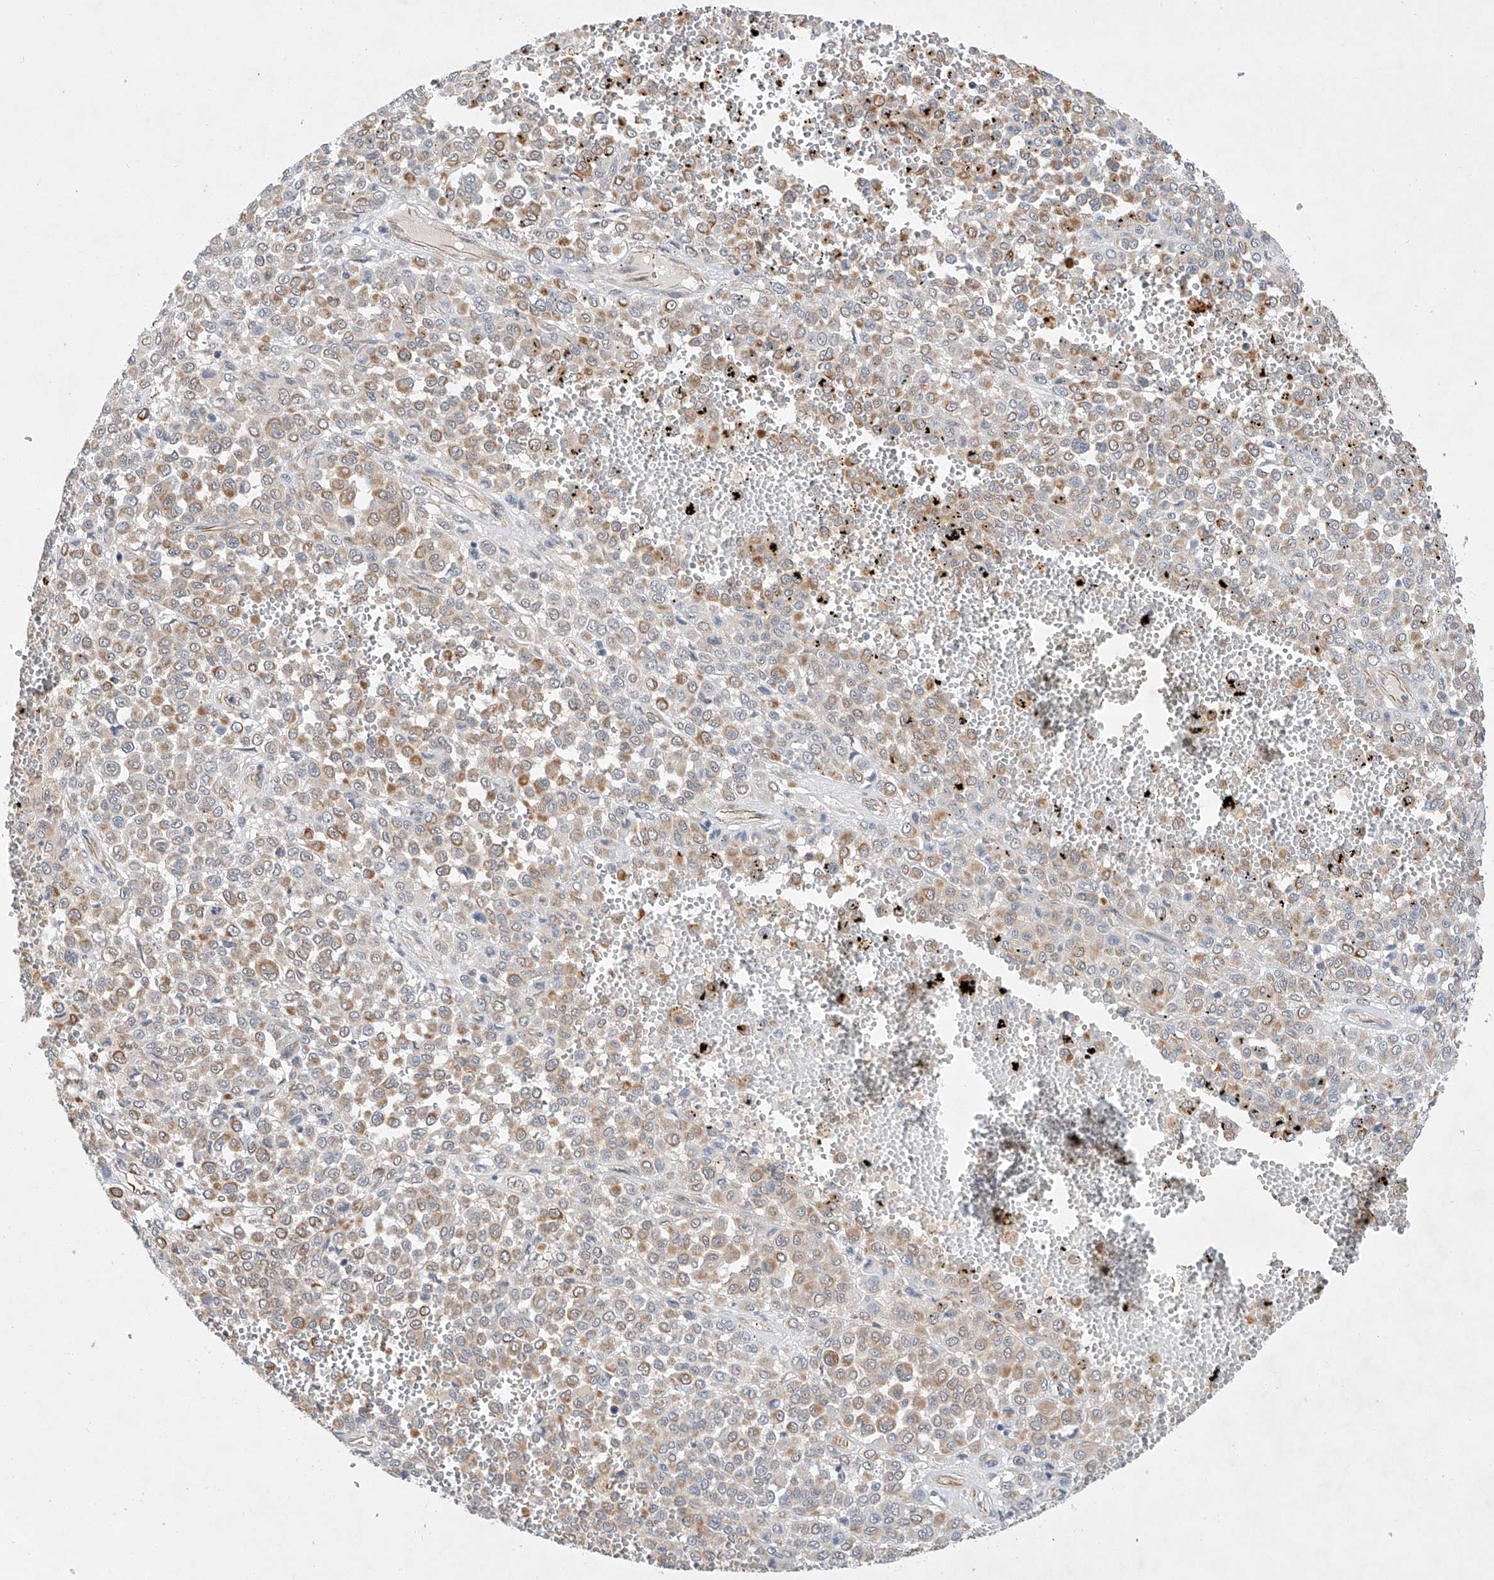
{"staining": {"intensity": "moderate", "quantity": "25%-75%", "location": "cytoplasmic/membranous"}, "tissue": "melanoma", "cell_type": "Tumor cells", "image_type": "cancer", "snomed": [{"axis": "morphology", "description": "Malignant melanoma, Metastatic site"}, {"axis": "topography", "description": "Pancreas"}], "caption": "Moderate cytoplasmic/membranous staining for a protein is identified in approximately 25%-75% of tumor cells of melanoma using IHC.", "gene": "AMD1", "patient": {"sex": "female", "age": 30}}